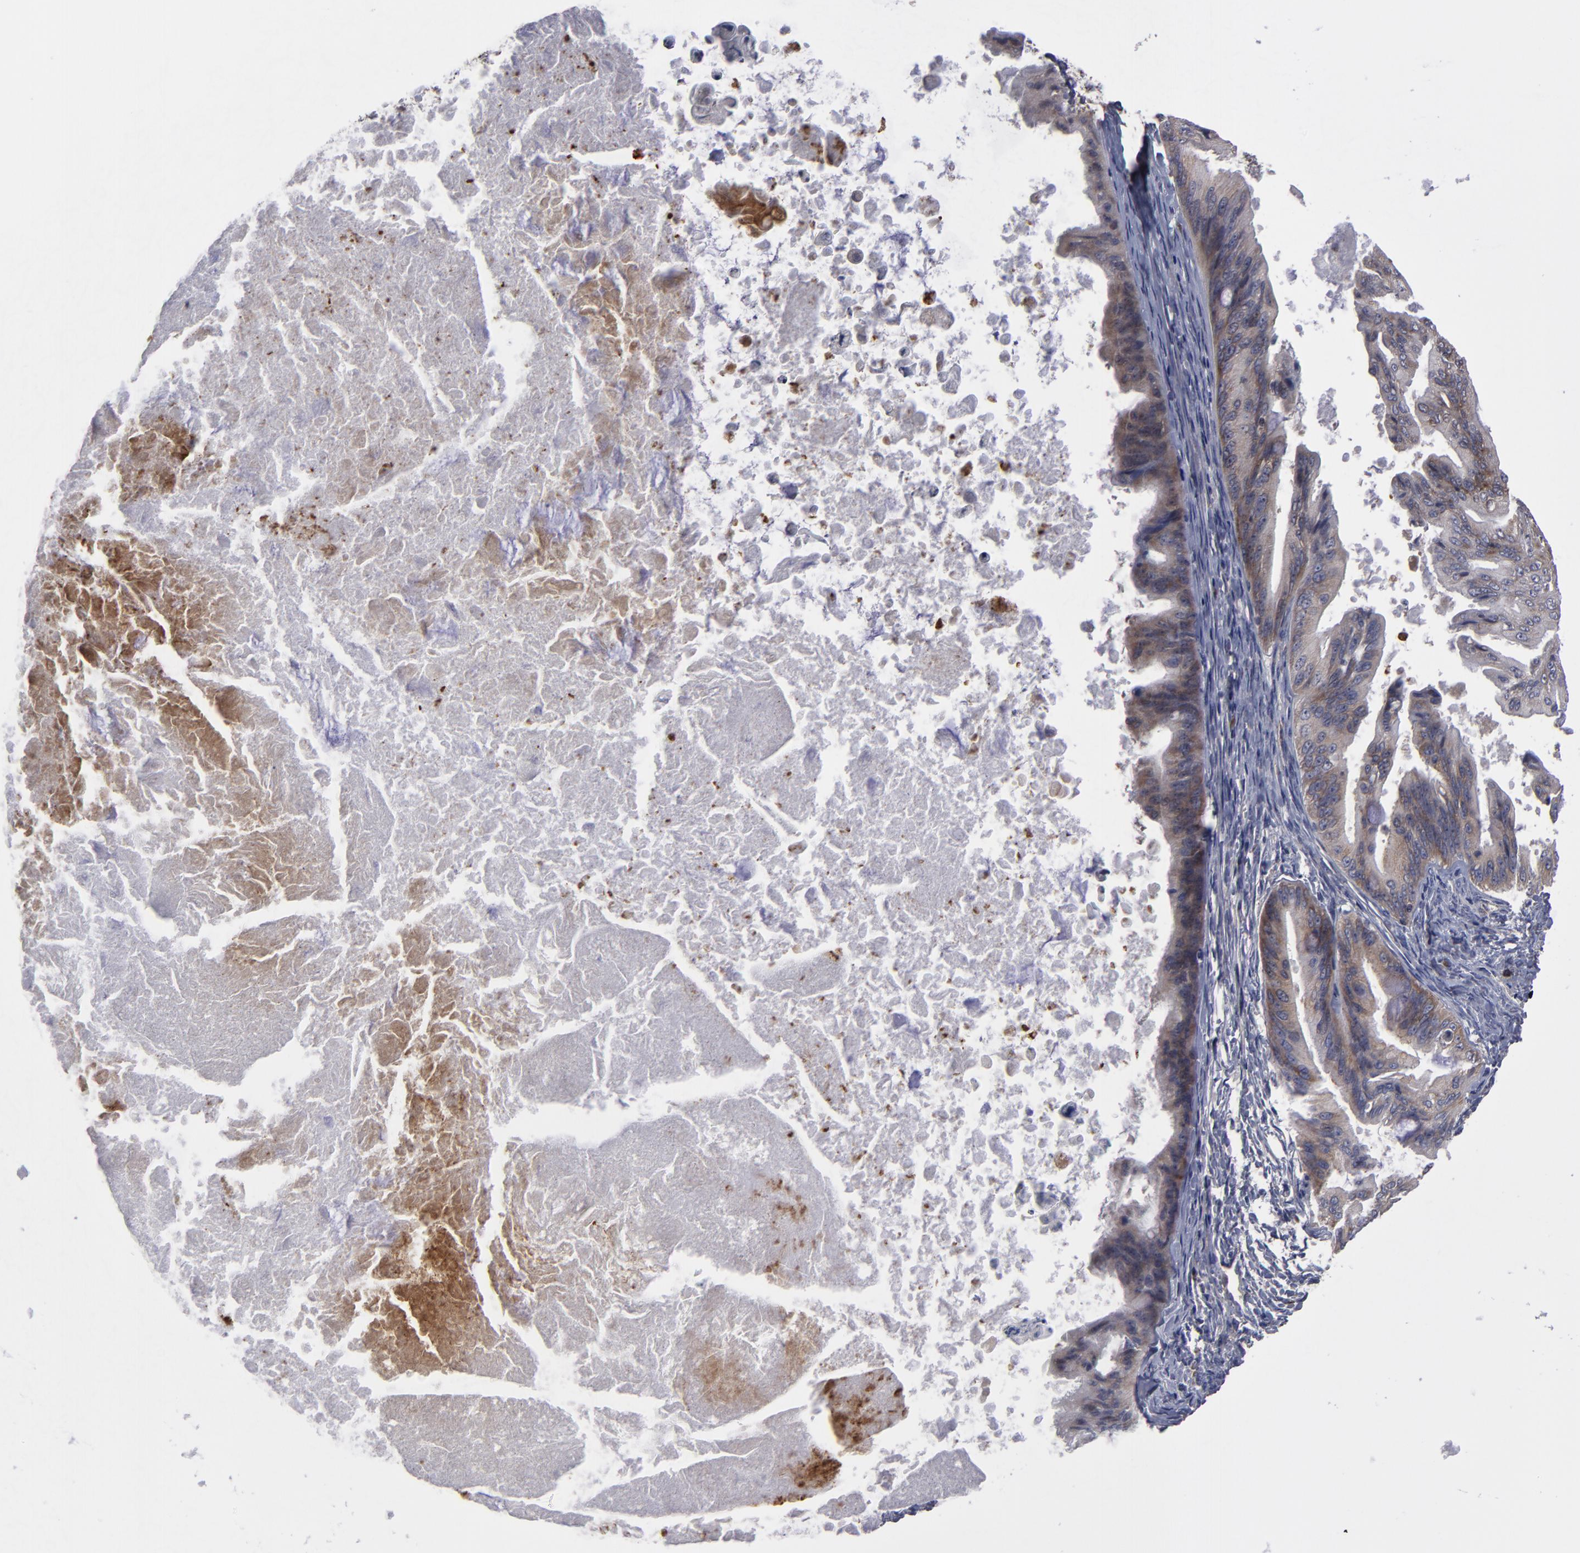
{"staining": {"intensity": "moderate", "quantity": ">75%", "location": "cytoplasmic/membranous"}, "tissue": "ovarian cancer", "cell_type": "Tumor cells", "image_type": "cancer", "snomed": [{"axis": "morphology", "description": "Cystadenocarcinoma, mucinous, NOS"}, {"axis": "topography", "description": "Ovary"}], "caption": "Ovarian cancer (mucinous cystadenocarcinoma) tissue exhibits moderate cytoplasmic/membranous expression in approximately >75% of tumor cells Nuclei are stained in blue.", "gene": "SND1", "patient": {"sex": "female", "age": 37}}